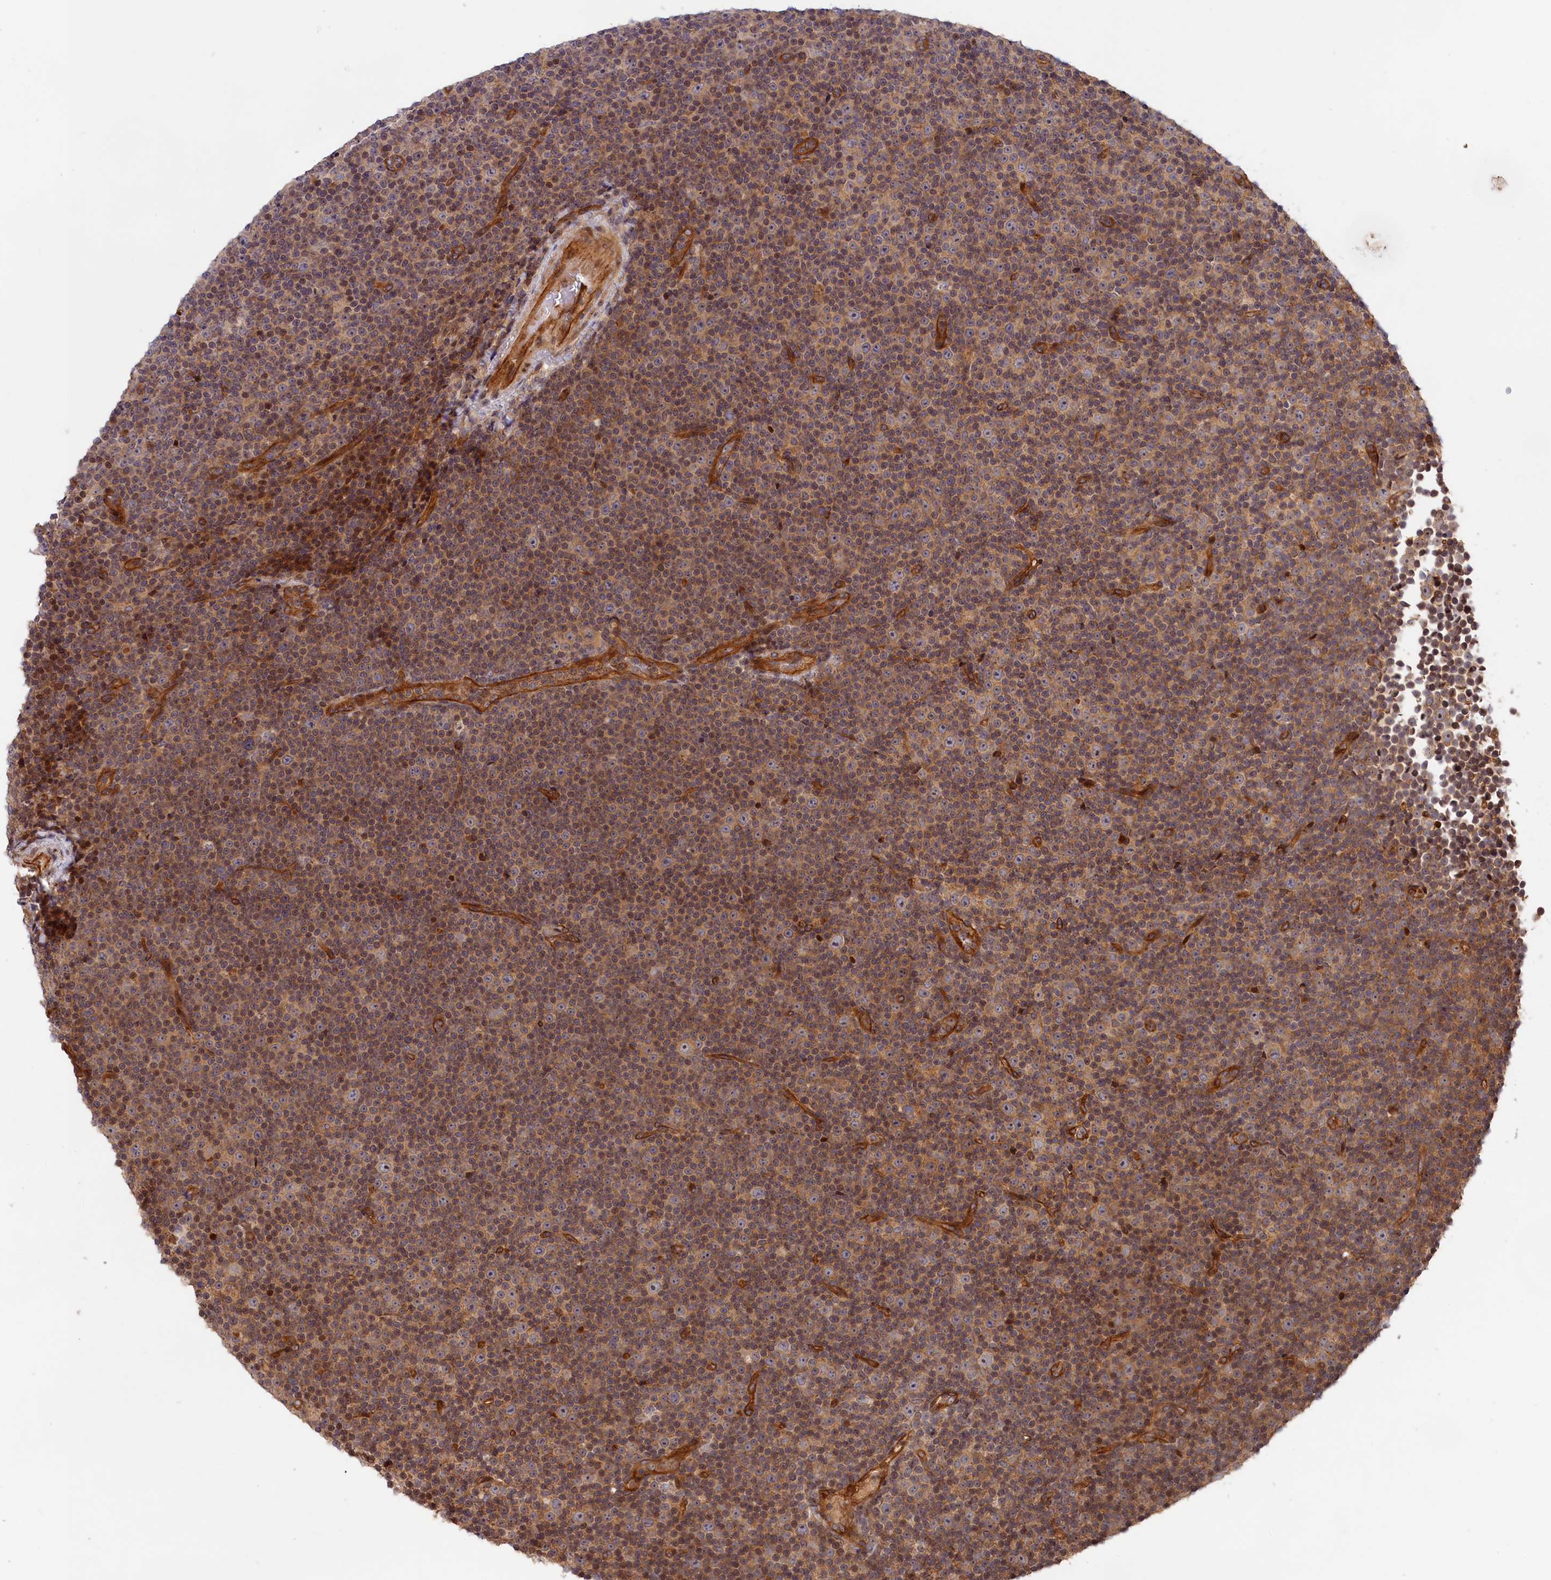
{"staining": {"intensity": "weak", "quantity": "25%-75%", "location": "cytoplasmic/membranous"}, "tissue": "lymphoma", "cell_type": "Tumor cells", "image_type": "cancer", "snomed": [{"axis": "morphology", "description": "Malignant lymphoma, non-Hodgkin's type, Low grade"}, {"axis": "topography", "description": "Lymph node"}], "caption": "IHC micrograph of neoplastic tissue: malignant lymphoma, non-Hodgkin's type (low-grade) stained using immunohistochemistry shows low levels of weak protein expression localized specifically in the cytoplasmic/membranous of tumor cells, appearing as a cytoplasmic/membranous brown color.", "gene": "CEP44", "patient": {"sex": "female", "age": 67}}